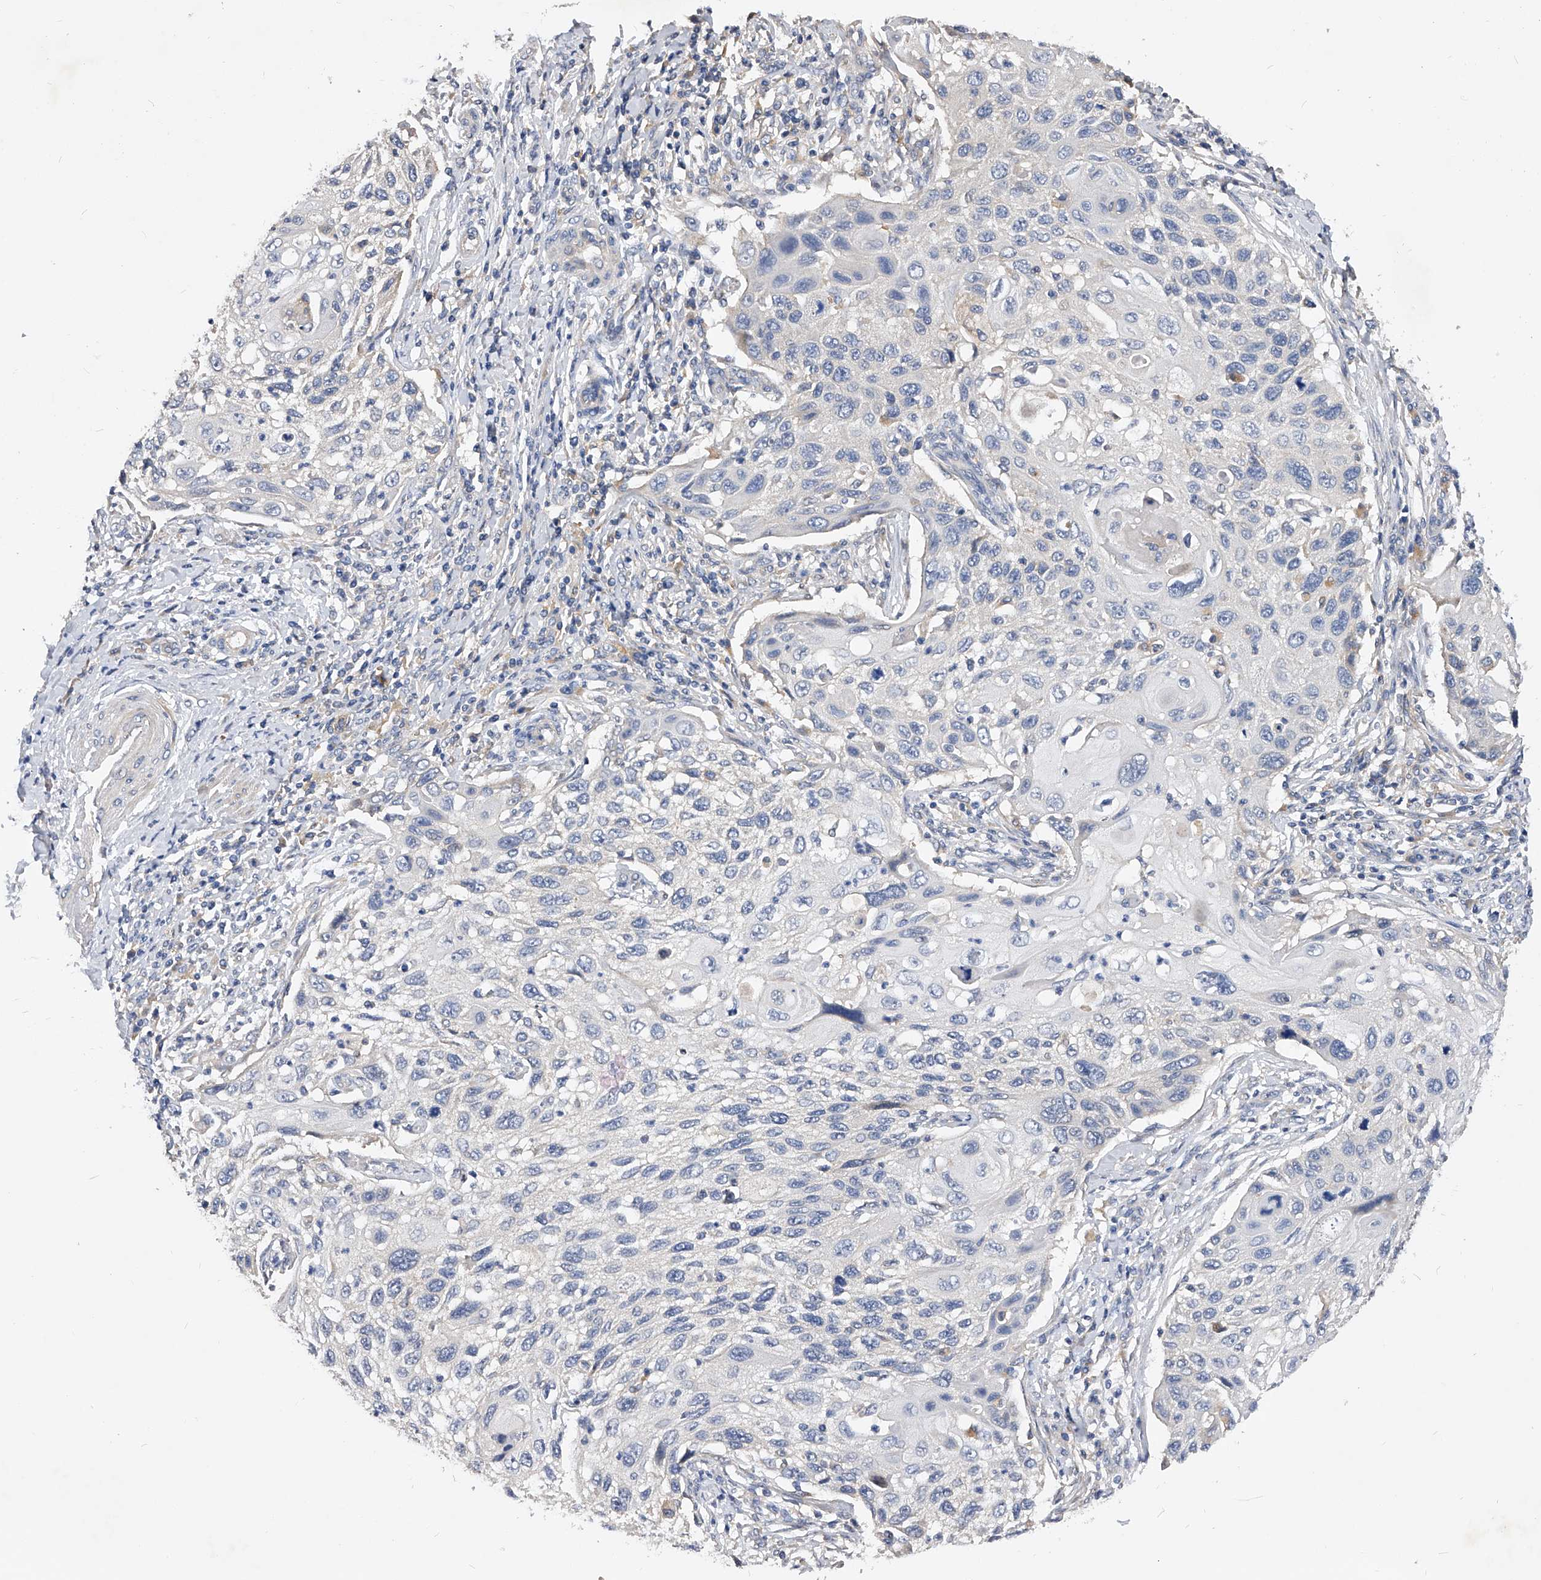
{"staining": {"intensity": "negative", "quantity": "none", "location": "none"}, "tissue": "cervical cancer", "cell_type": "Tumor cells", "image_type": "cancer", "snomed": [{"axis": "morphology", "description": "Squamous cell carcinoma, NOS"}, {"axis": "topography", "description": "Cervix"}], "caption": "Immunohistochemistry histopathology image of human cervical cancer stained for a protein (brown), which displays no staining in tumor cells.", "gene": "ARL4C", "patient": {"sex": "female", "age": 70}}